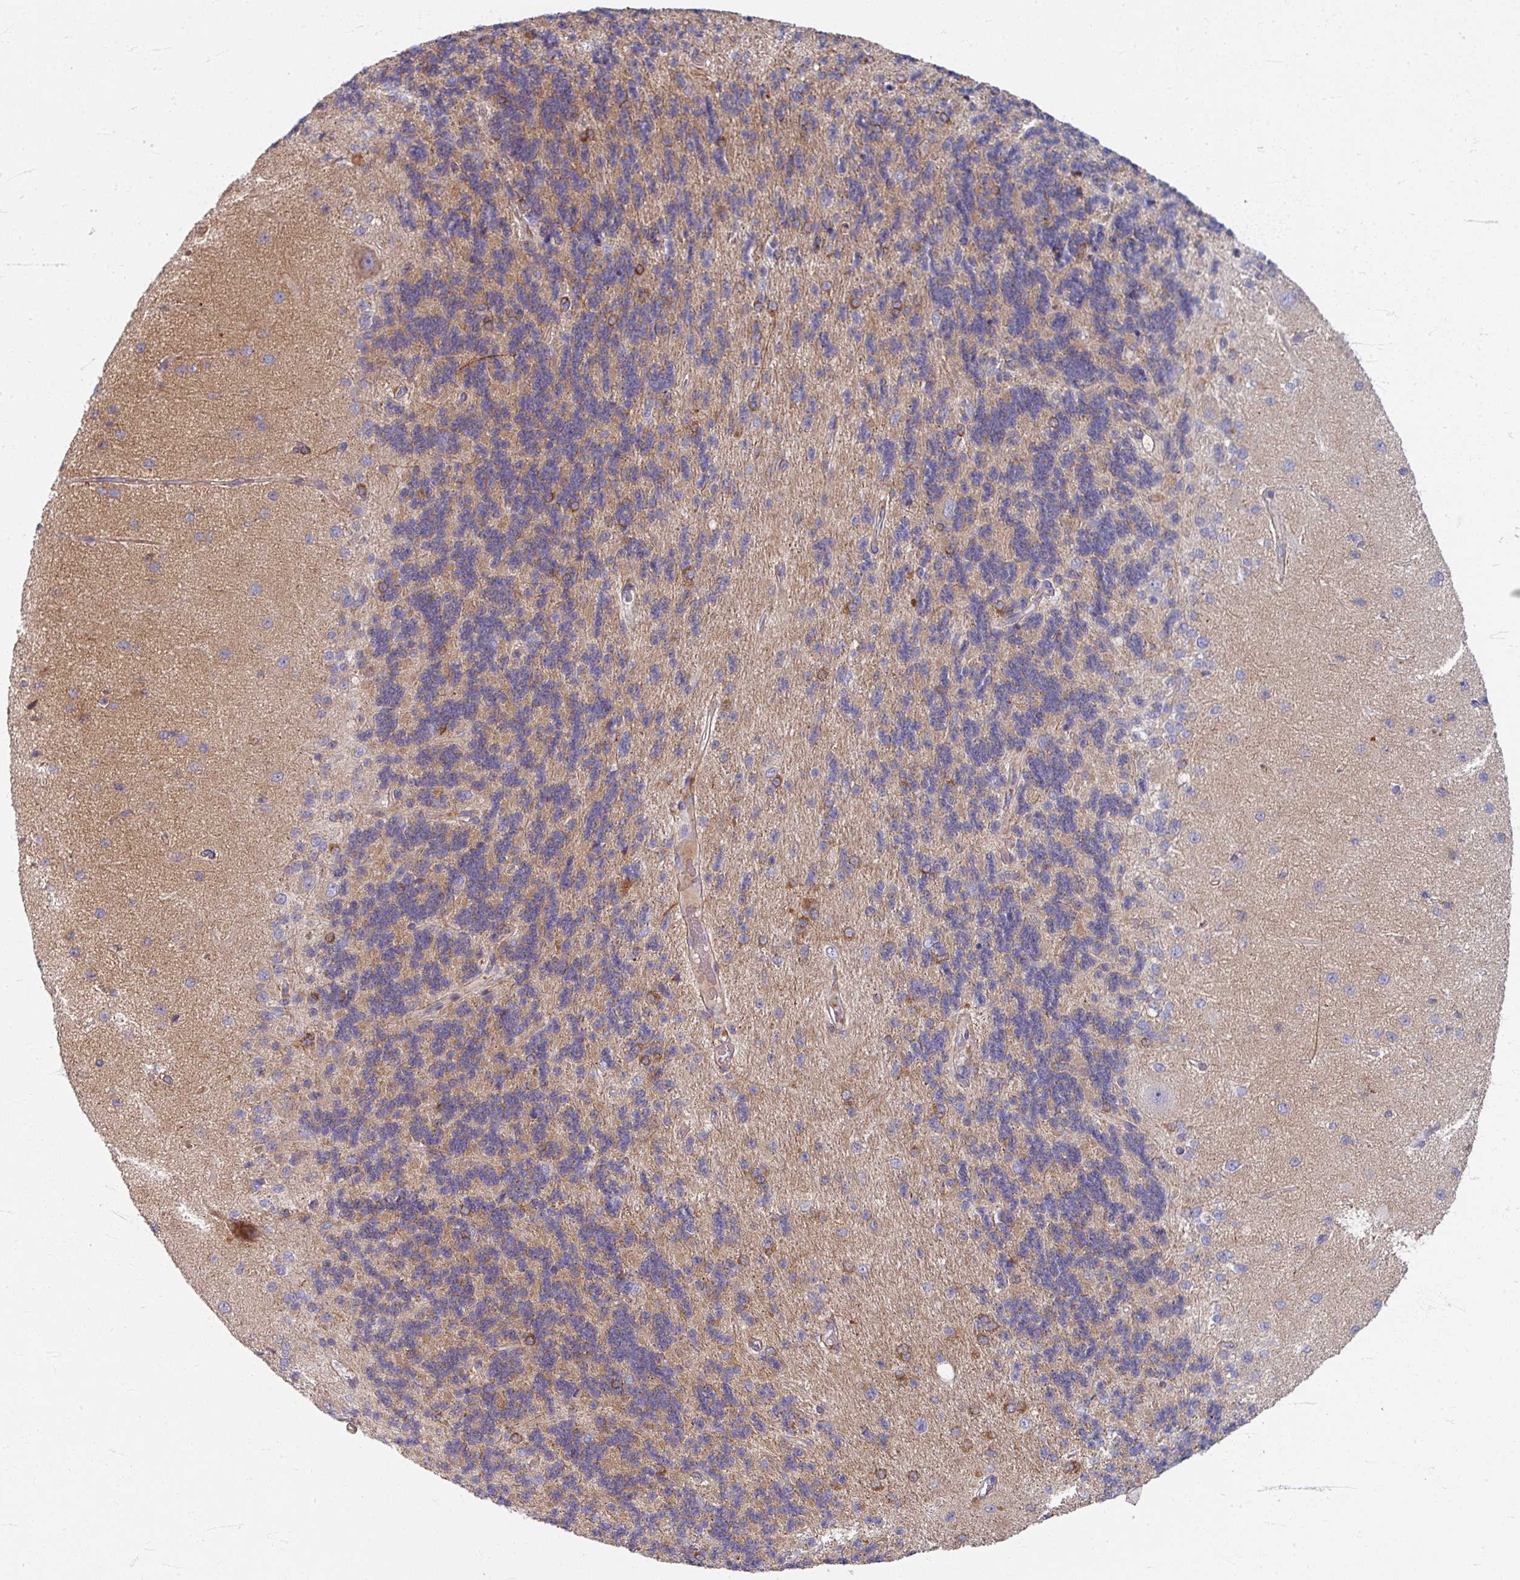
{"staining": {"intensity": "moderate", "quantity": "25%-75%", "location": "cytoplasmic/membranous"}, "tissue": "cerebellum", "cell_type": "Cells in granular layer", "image_type": "normal", "snomed": [{"axis": "morphology", "description": "Normal tissue, NOS"}, {"axis": "topography", "description": "Cerebellum"}], "caption": "The image reveals staining of unremarkable cerebellum, revealing moderate cytoplasmic/membranous protein expression (brown color) within cells in granular layer.", "gene": "GABARAPL1", "patient": {"sex": "female", "age": 29}}